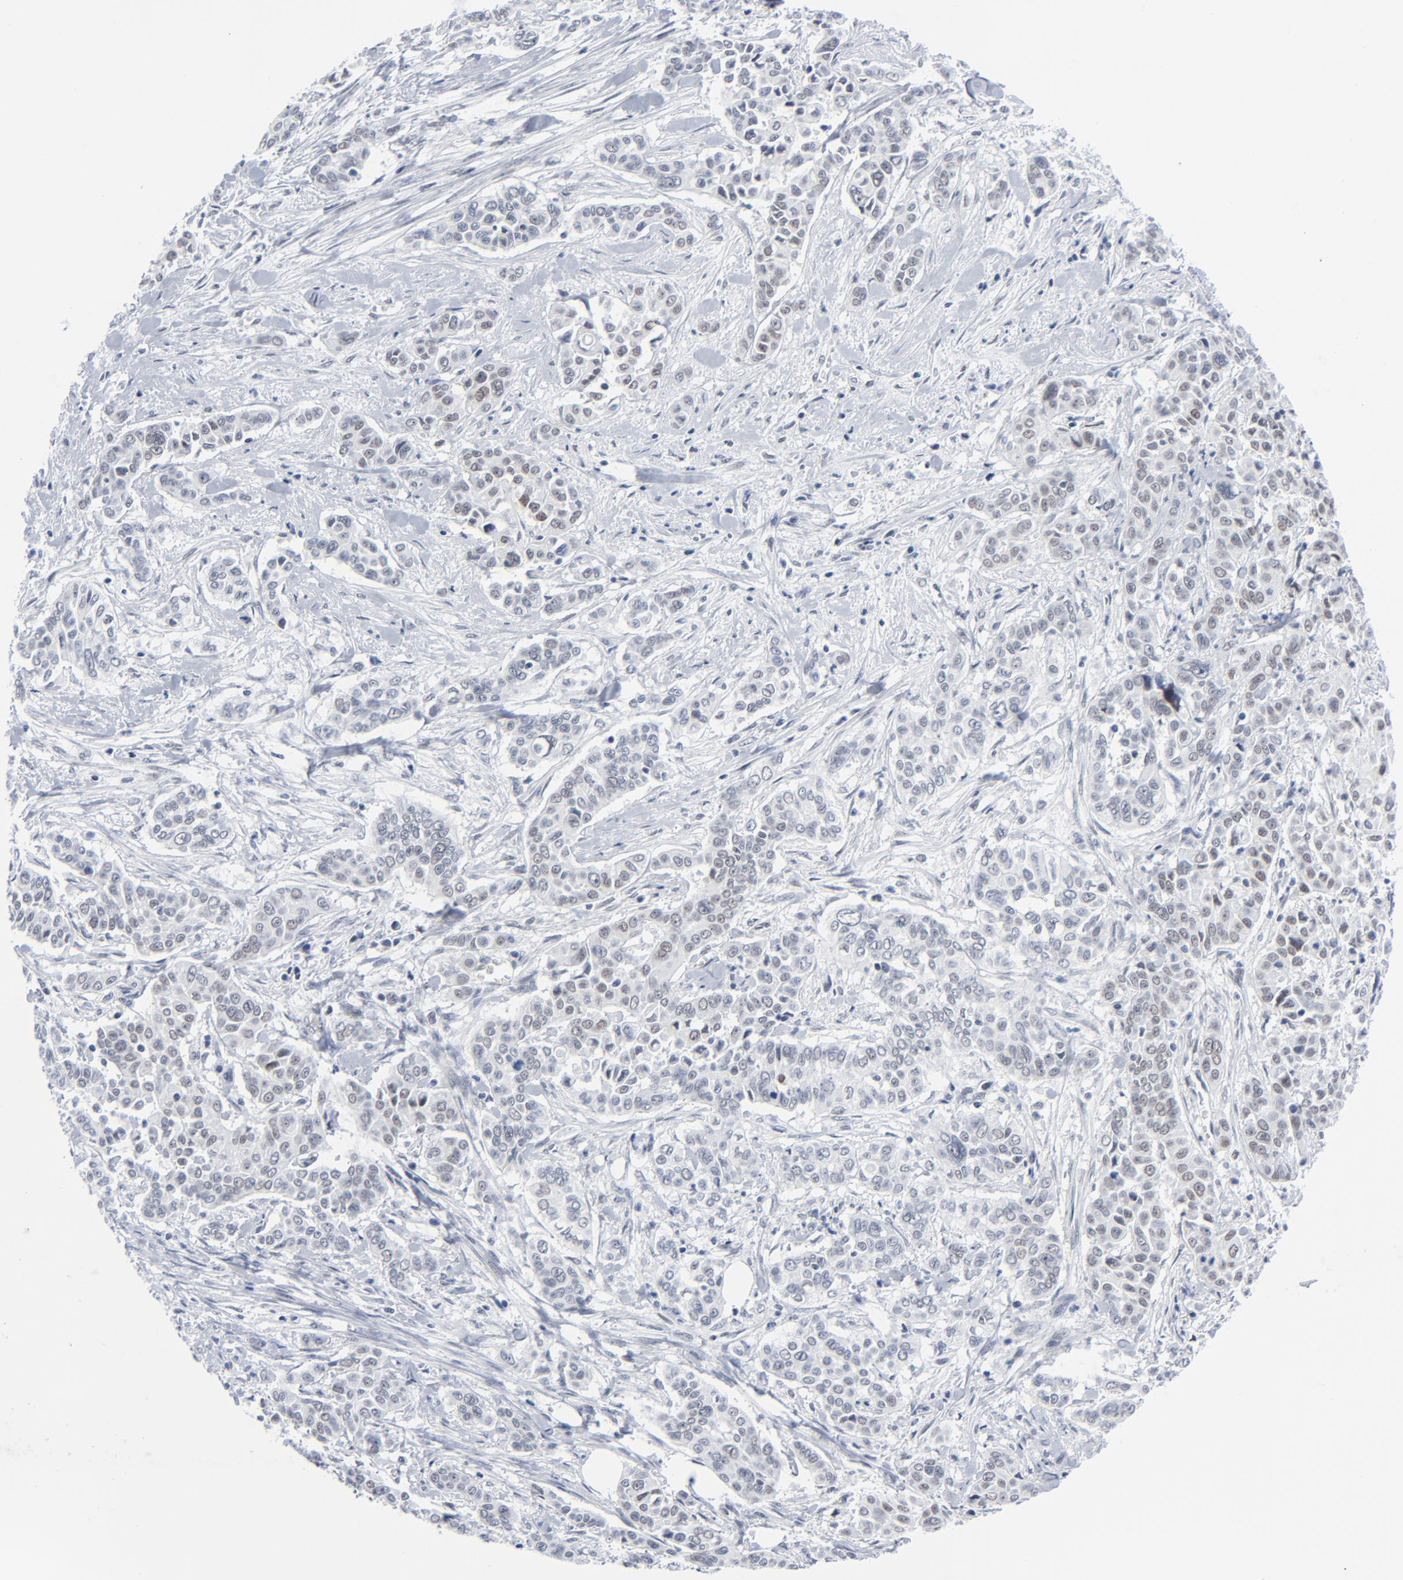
{"staining": {"intensity": "weak", "quantity": "25%-75%", "location": "nuclear"}, "tissue": "pancreatic cancer", "cell_type": "Tumor cells", "image_type": "cancer", "snomed": [{"axis": "morphology", "description": "Adenocarcinoma, NOS"}, {"axis": "topography", "description": "Pancreas"}], "caption": "Human pancreatic cancer (adenocarcinoma) stained with a brown dye exhibits weak nuclear positive staining in approximately 25%-75% of tumor cells.", "gene": "SIRT1", "patient": {"sex": "female", "age": 52}}